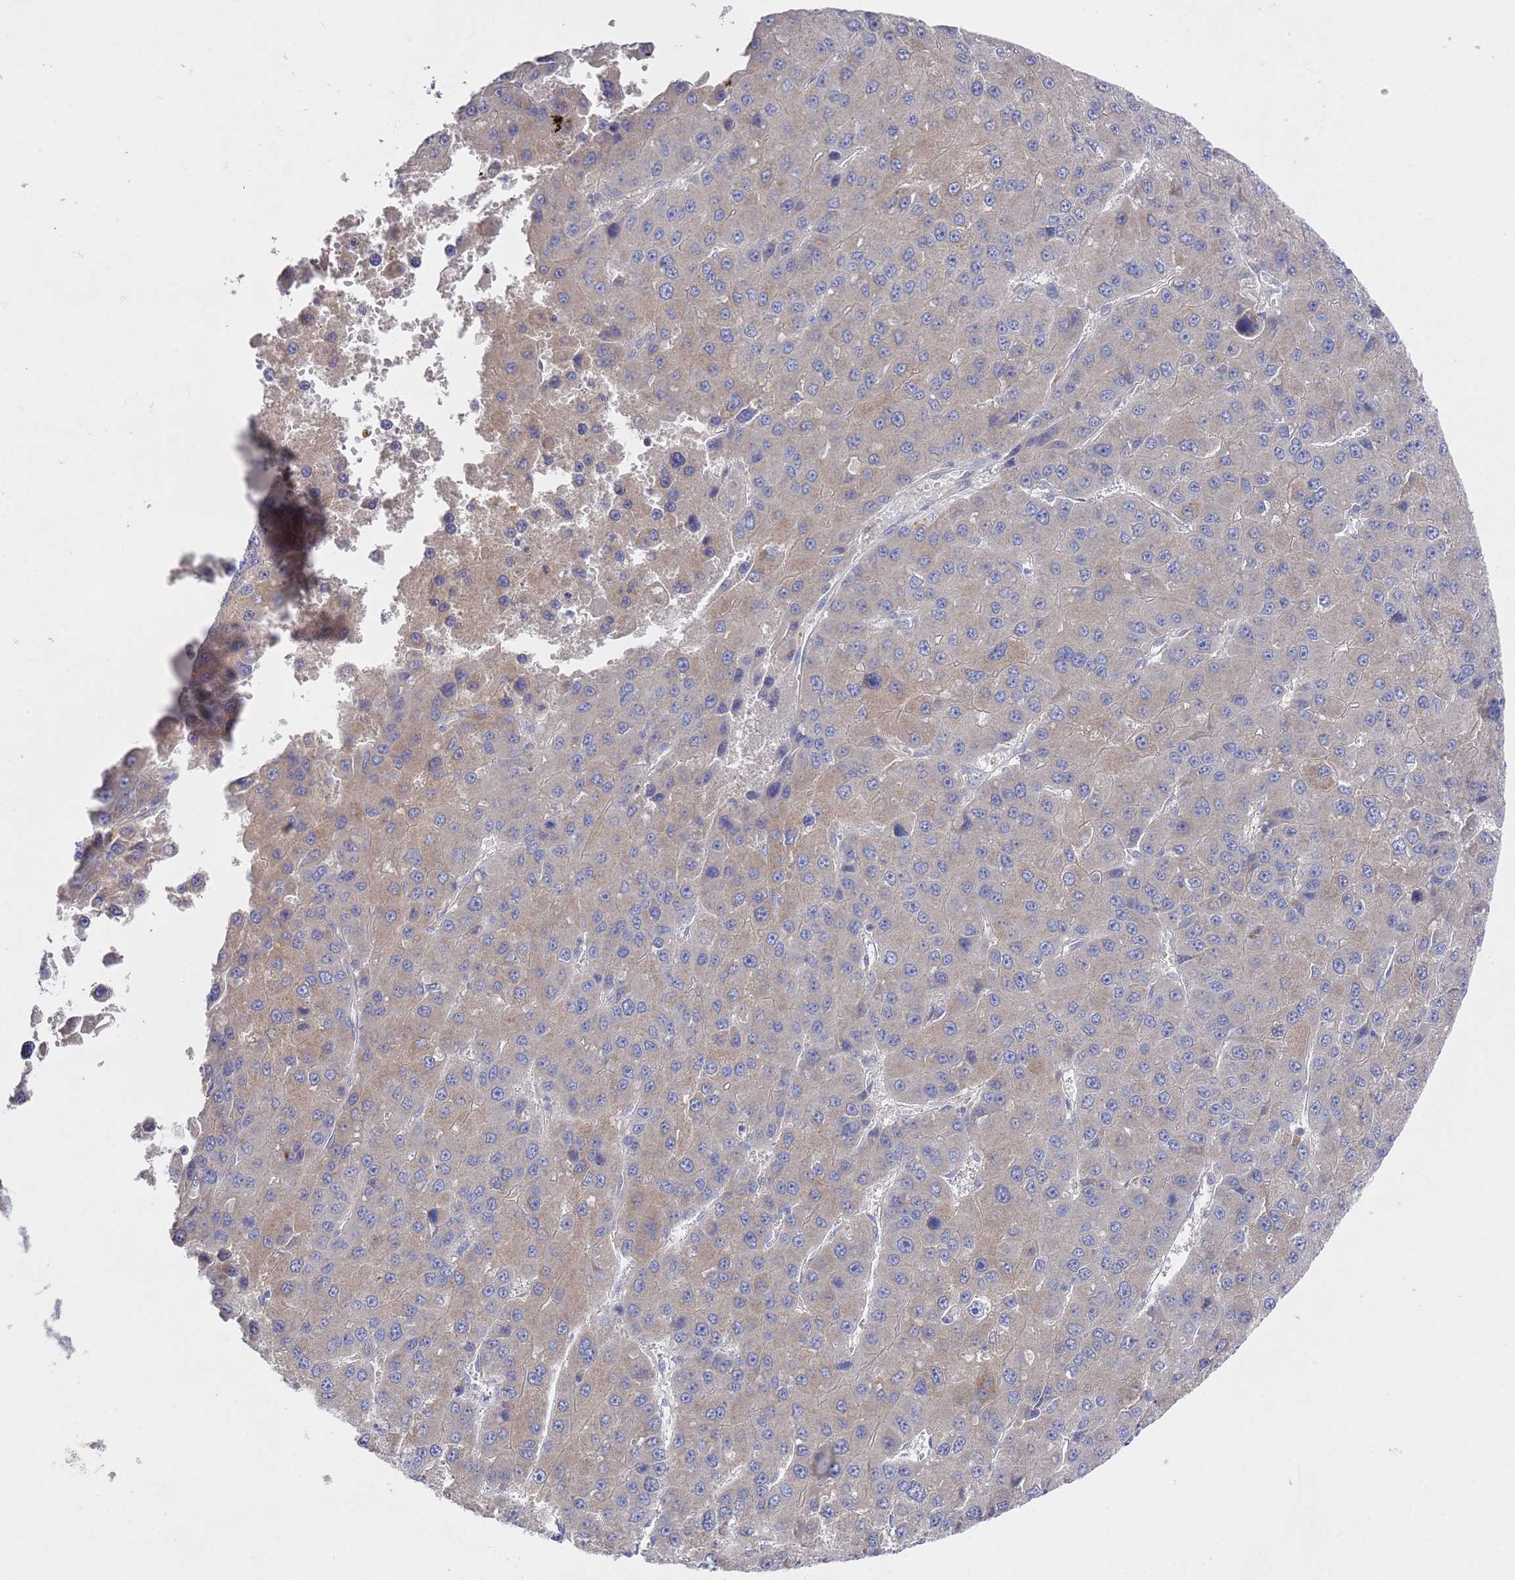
{"staining": {"intensity": "weak", "quantity": "25%-75%", "location": "cytoplasmic/membranous"}, "tissue": "liver cancer", "cell_type": "Tumor cells", "image_type": "cancer", "snomed": [{"axis": "morphology", "description": "Carcinoma, Hepatocellular, NOS"}, {"axis": "topography", "description": "Liver"}], "caption": "Protein expression analysis of human hepatocellular carcinoma (liver) reveals weak cytoplasmic/membranous expression in about 25%-75% of tumor cells.", "gene": "NPEPPS", "patient": {"sex": "female", "age": 73}}